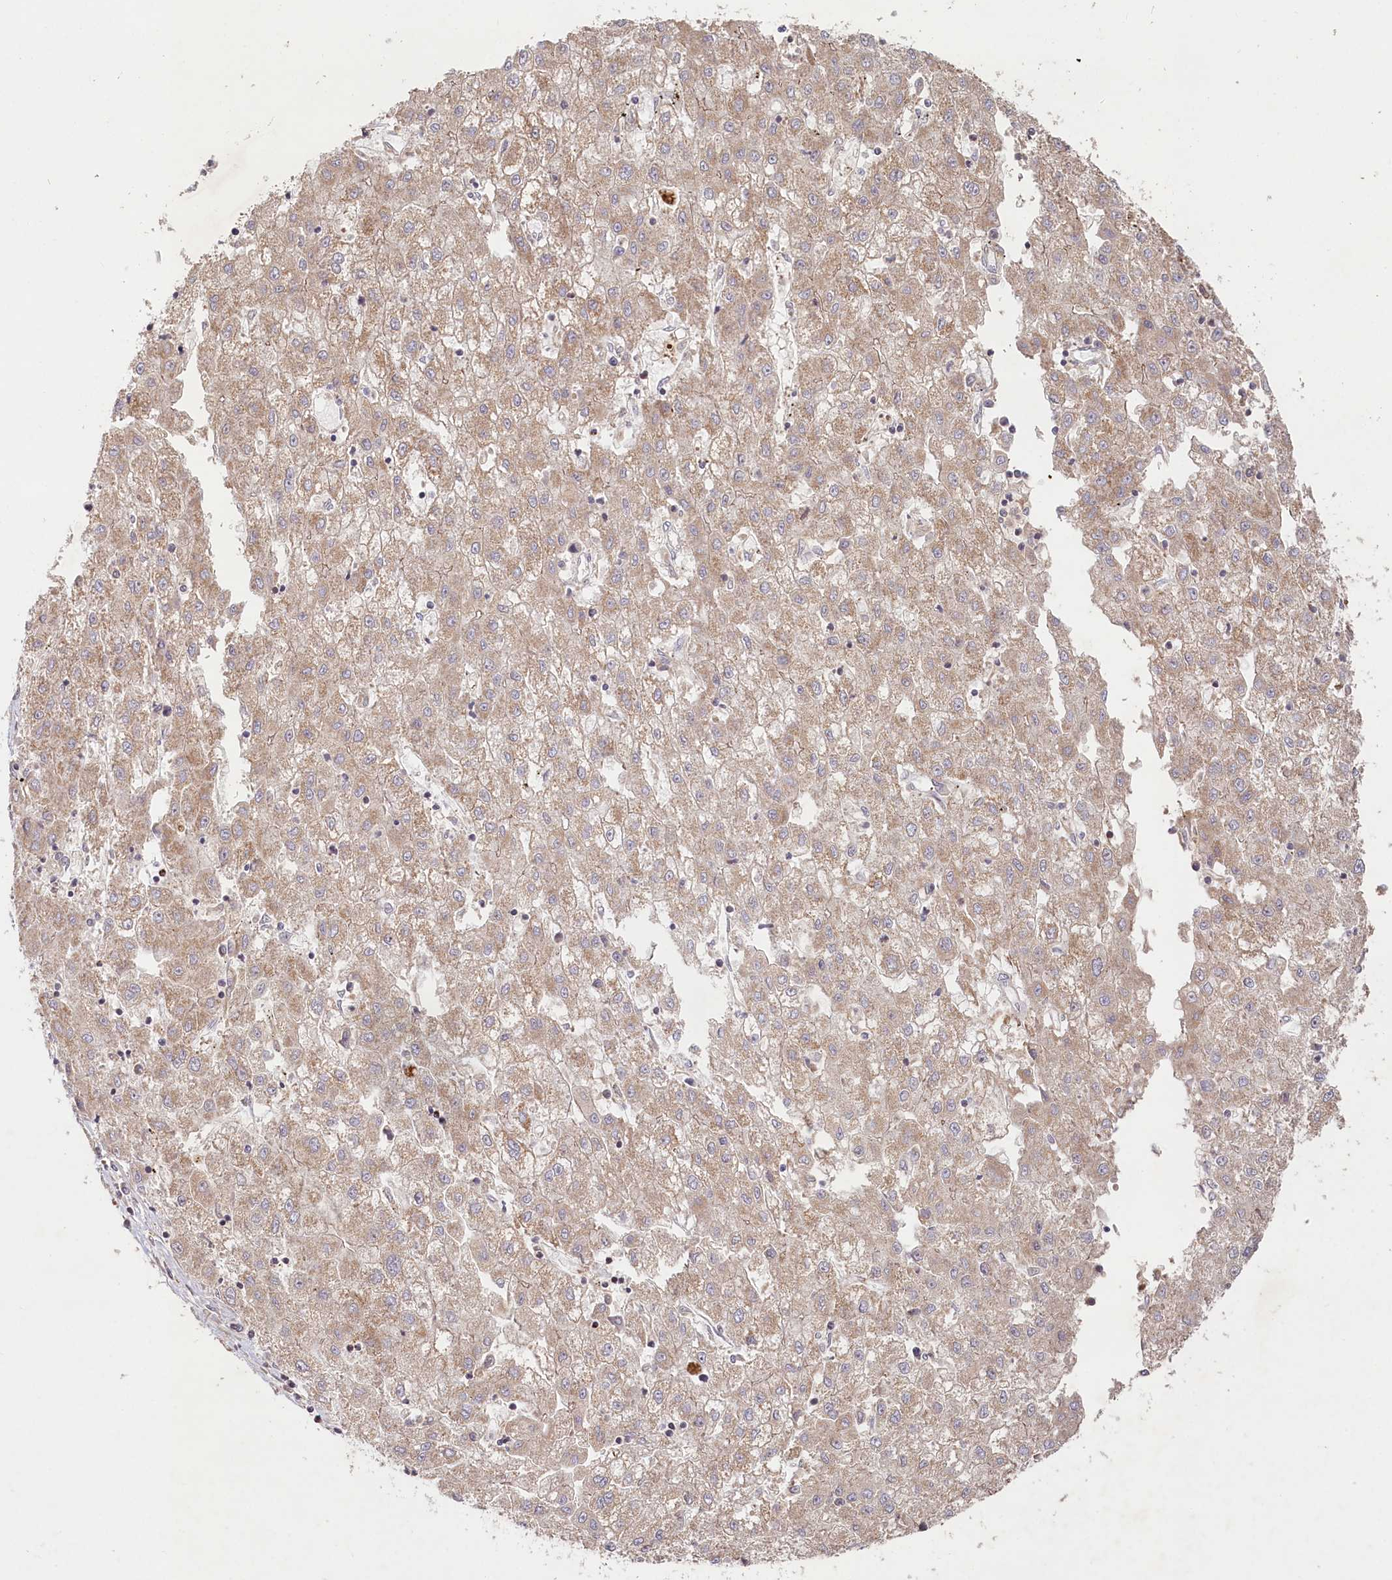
{"staining": {"intensity": "weak", "quantity": ">75%", "location": "cytoplasmic/membranous"}, "tissue": "liver cancer", "cell_type": "Tumor cells", "image_type": "cancer", "snomed": [{"axis": "morphology", "description": "Carcinoma, Hepatocellular, NOS"}, {"axis": "topography", "description": "Liver"}], "caption": "High-power microscopy captured an IHC image of liver hepatocellular carcinoma, revealing weak cytoplasmic/membranous staining in about >75% of tumor cells.", "gene": "HAL", "patient": {"sex": "male", "age": 72}}